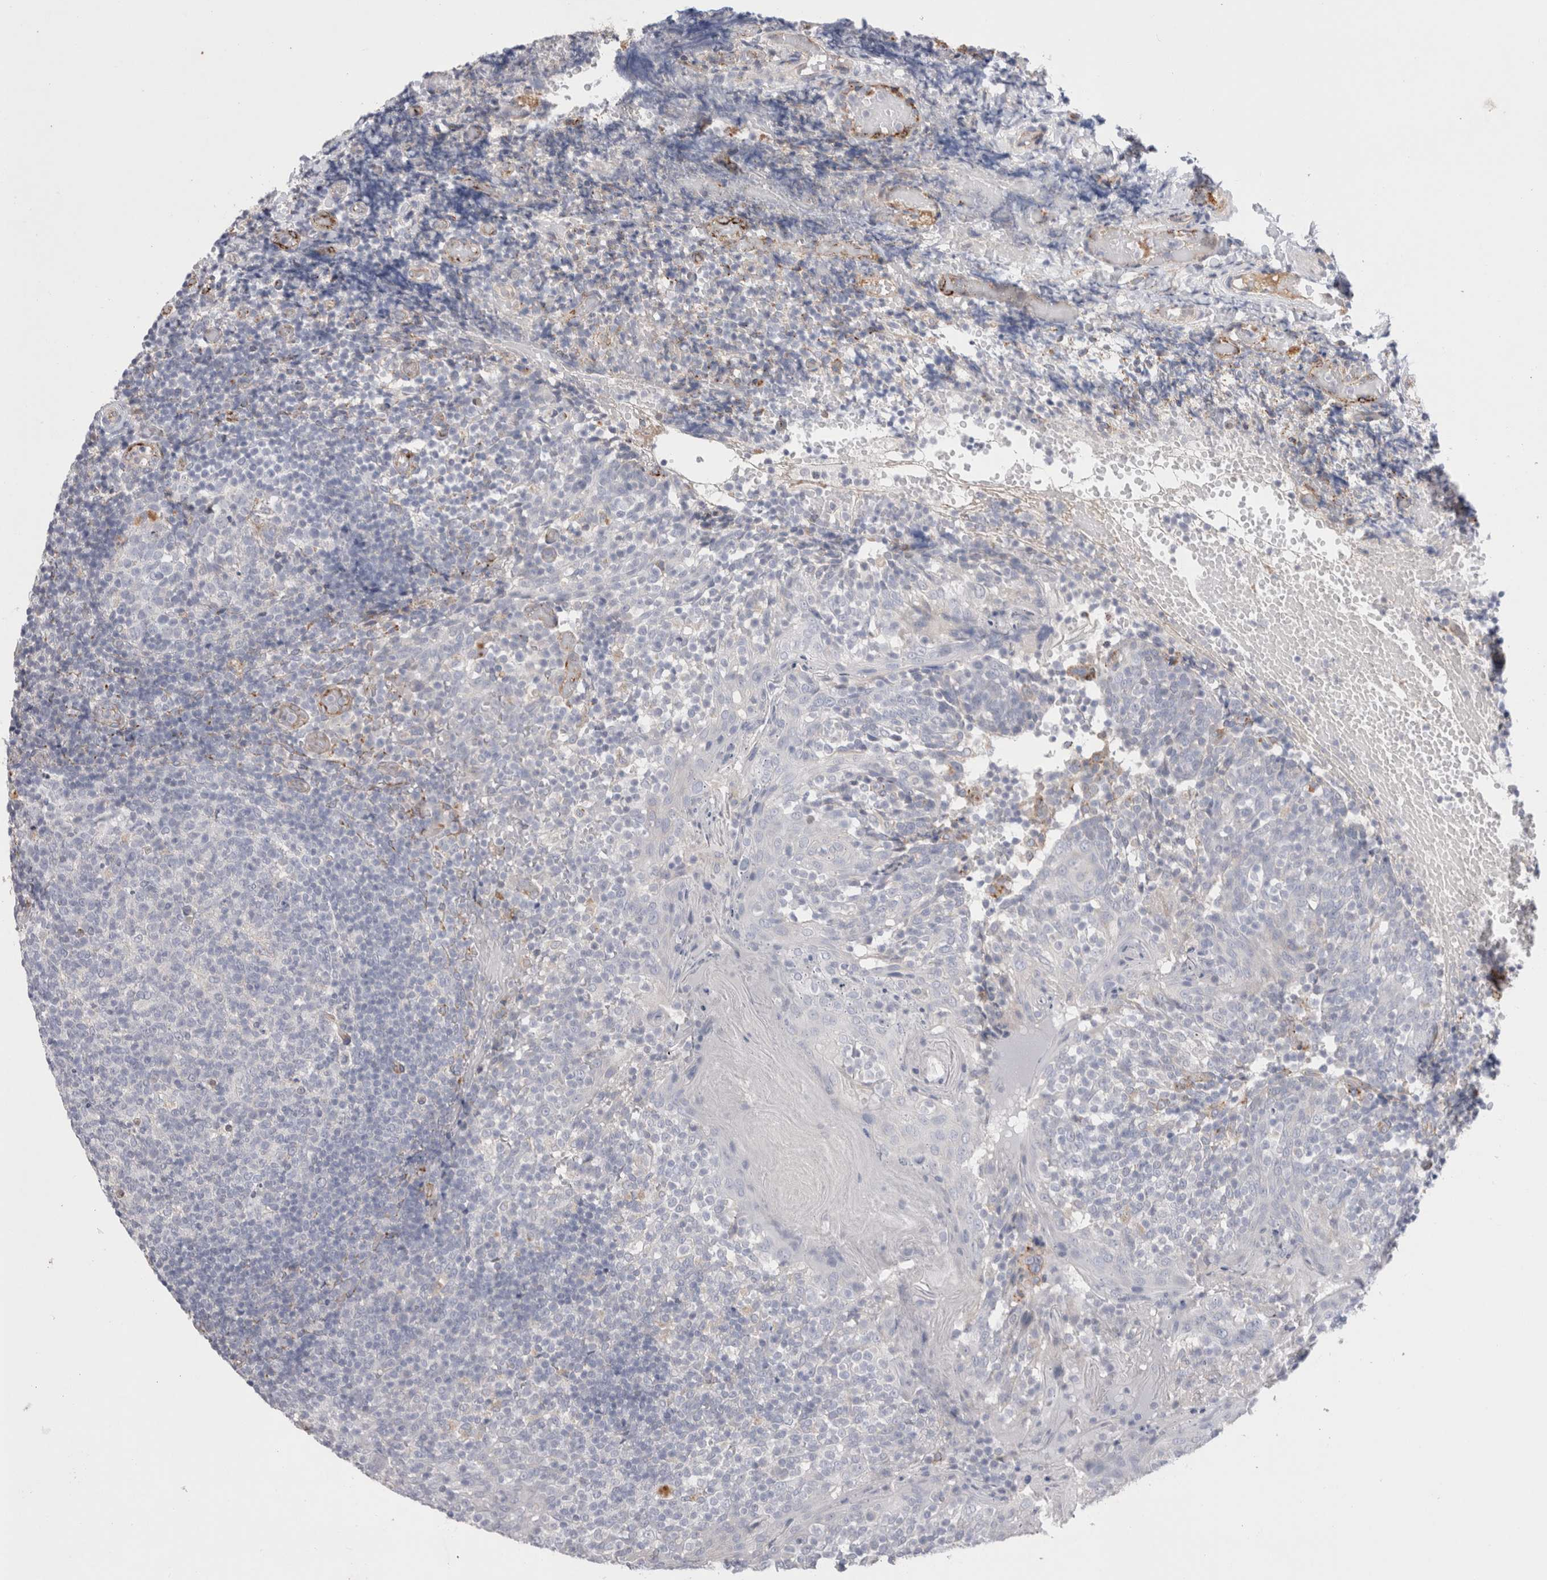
{"staining": {"intensity": "negative", "quantity": "none", "location": "none"}, "tissue": "tonsil", "cell_type": "Germinal center cells", "image_type": "normal", "snomed": [{"axis": "morphology", "description": "Normal tissue, NOS"}, {"axis": "topography", "description": "Tonsil"}], "caption": "IHC micrograph of normal human tonsil stained for a protein (brown), which displays no staining in germinal center cells.", "gene": "CNPY4", "patient": {"sex": "female", "age": 19}}